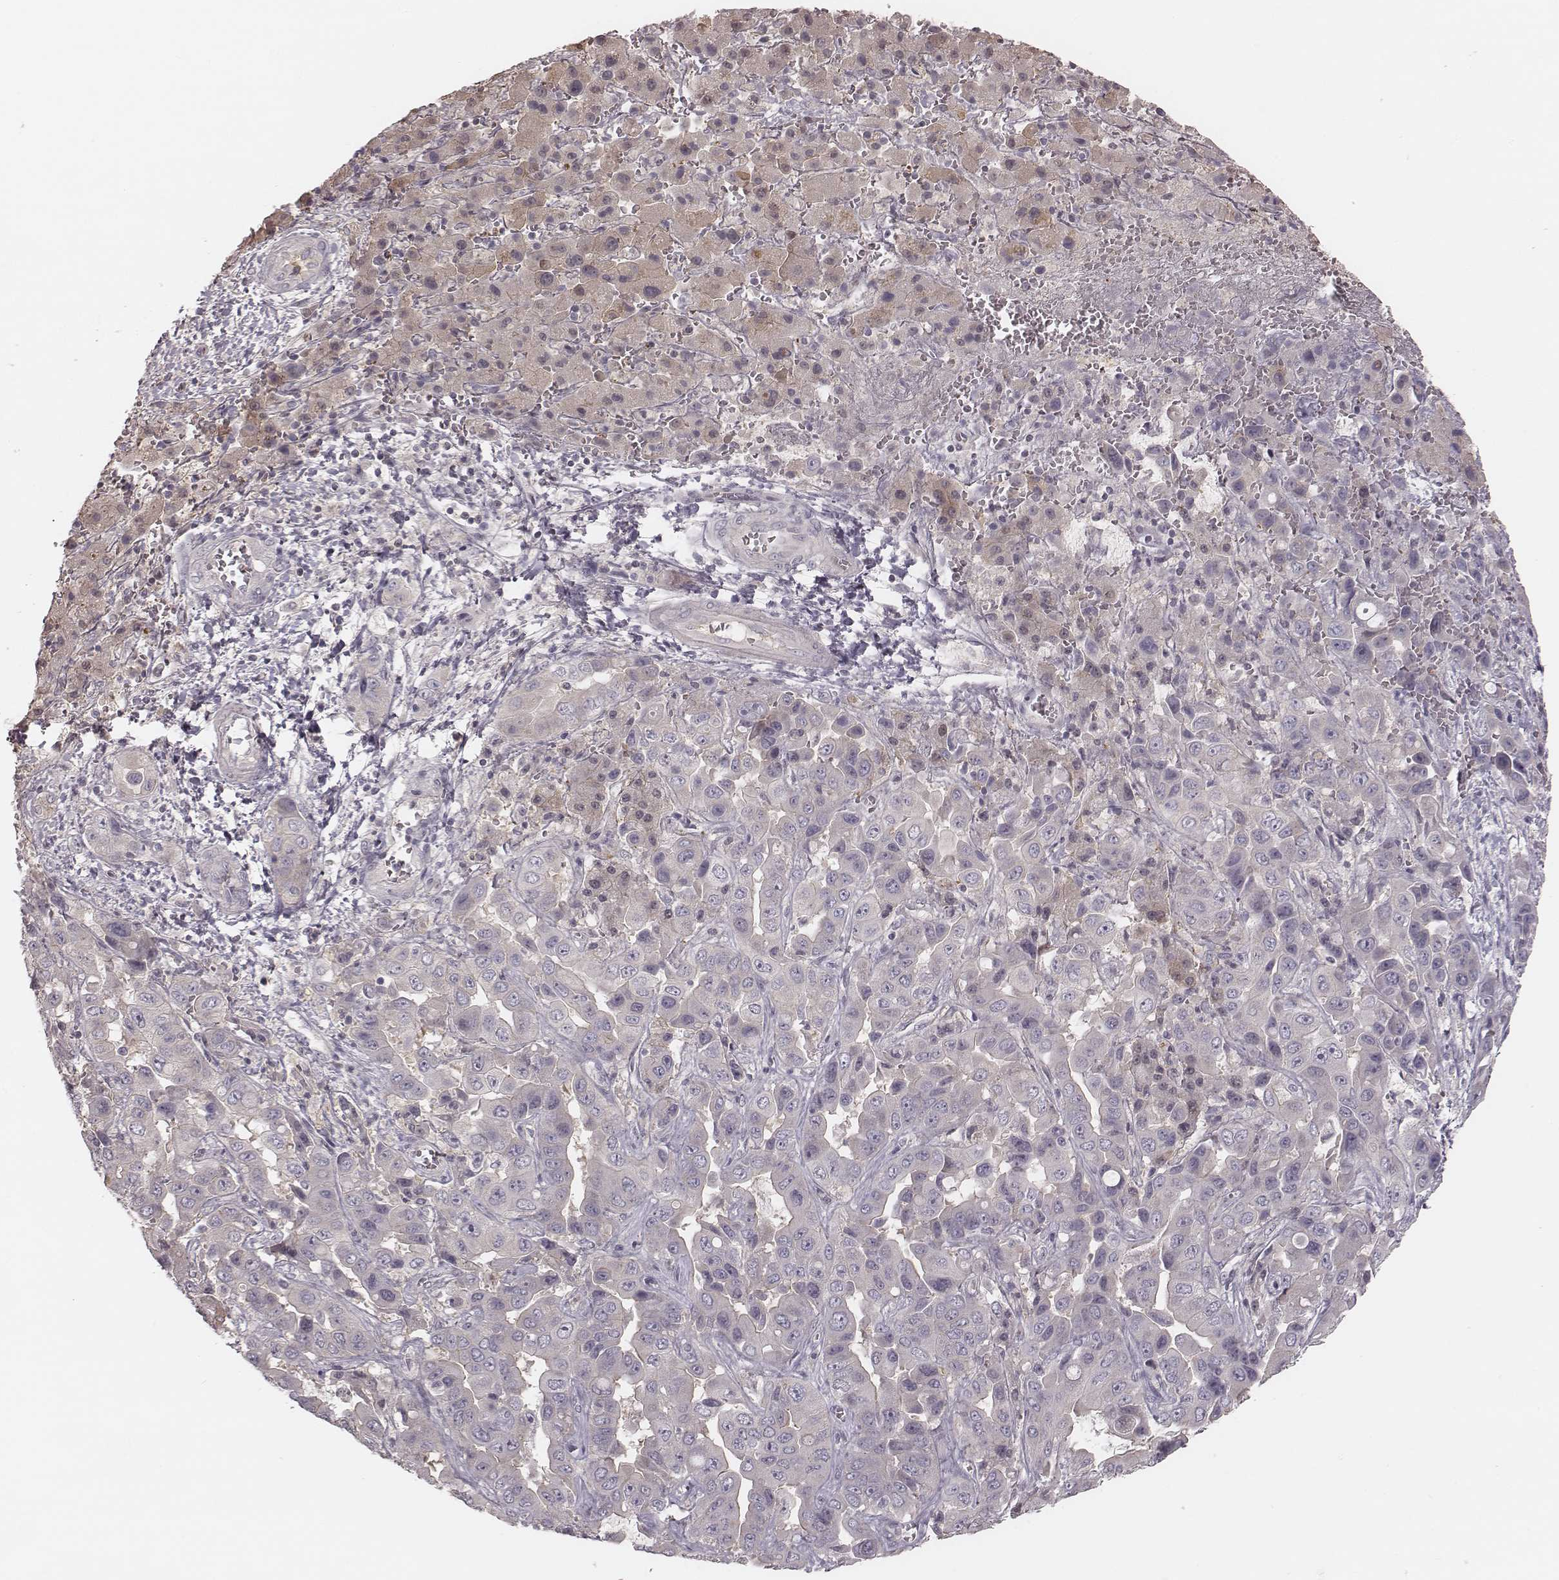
{"staining": {"intensity": "negative", "quantity": "none", "location": "none"}, "tissue": "liver cancer", "cell_type": "Tumor cells", "image_type": "cancer", "snomed": [{"axis": "morphology", "description": "Cholangiocarcinoma"}, {"axis": "topography", "description": "Liver"}], "caption": "A high-resolution image shows immunohistochemistry (IHC) staining of liver cholangiocarcinoma, which shows no significant positivity in tumor cells. (DAB (3,3'-diaminobenzidine) immunohistochemistry with hematoxylin counter stain).", "gene": "TDRD5", "patient": {"sex": "female", "age": 52}}